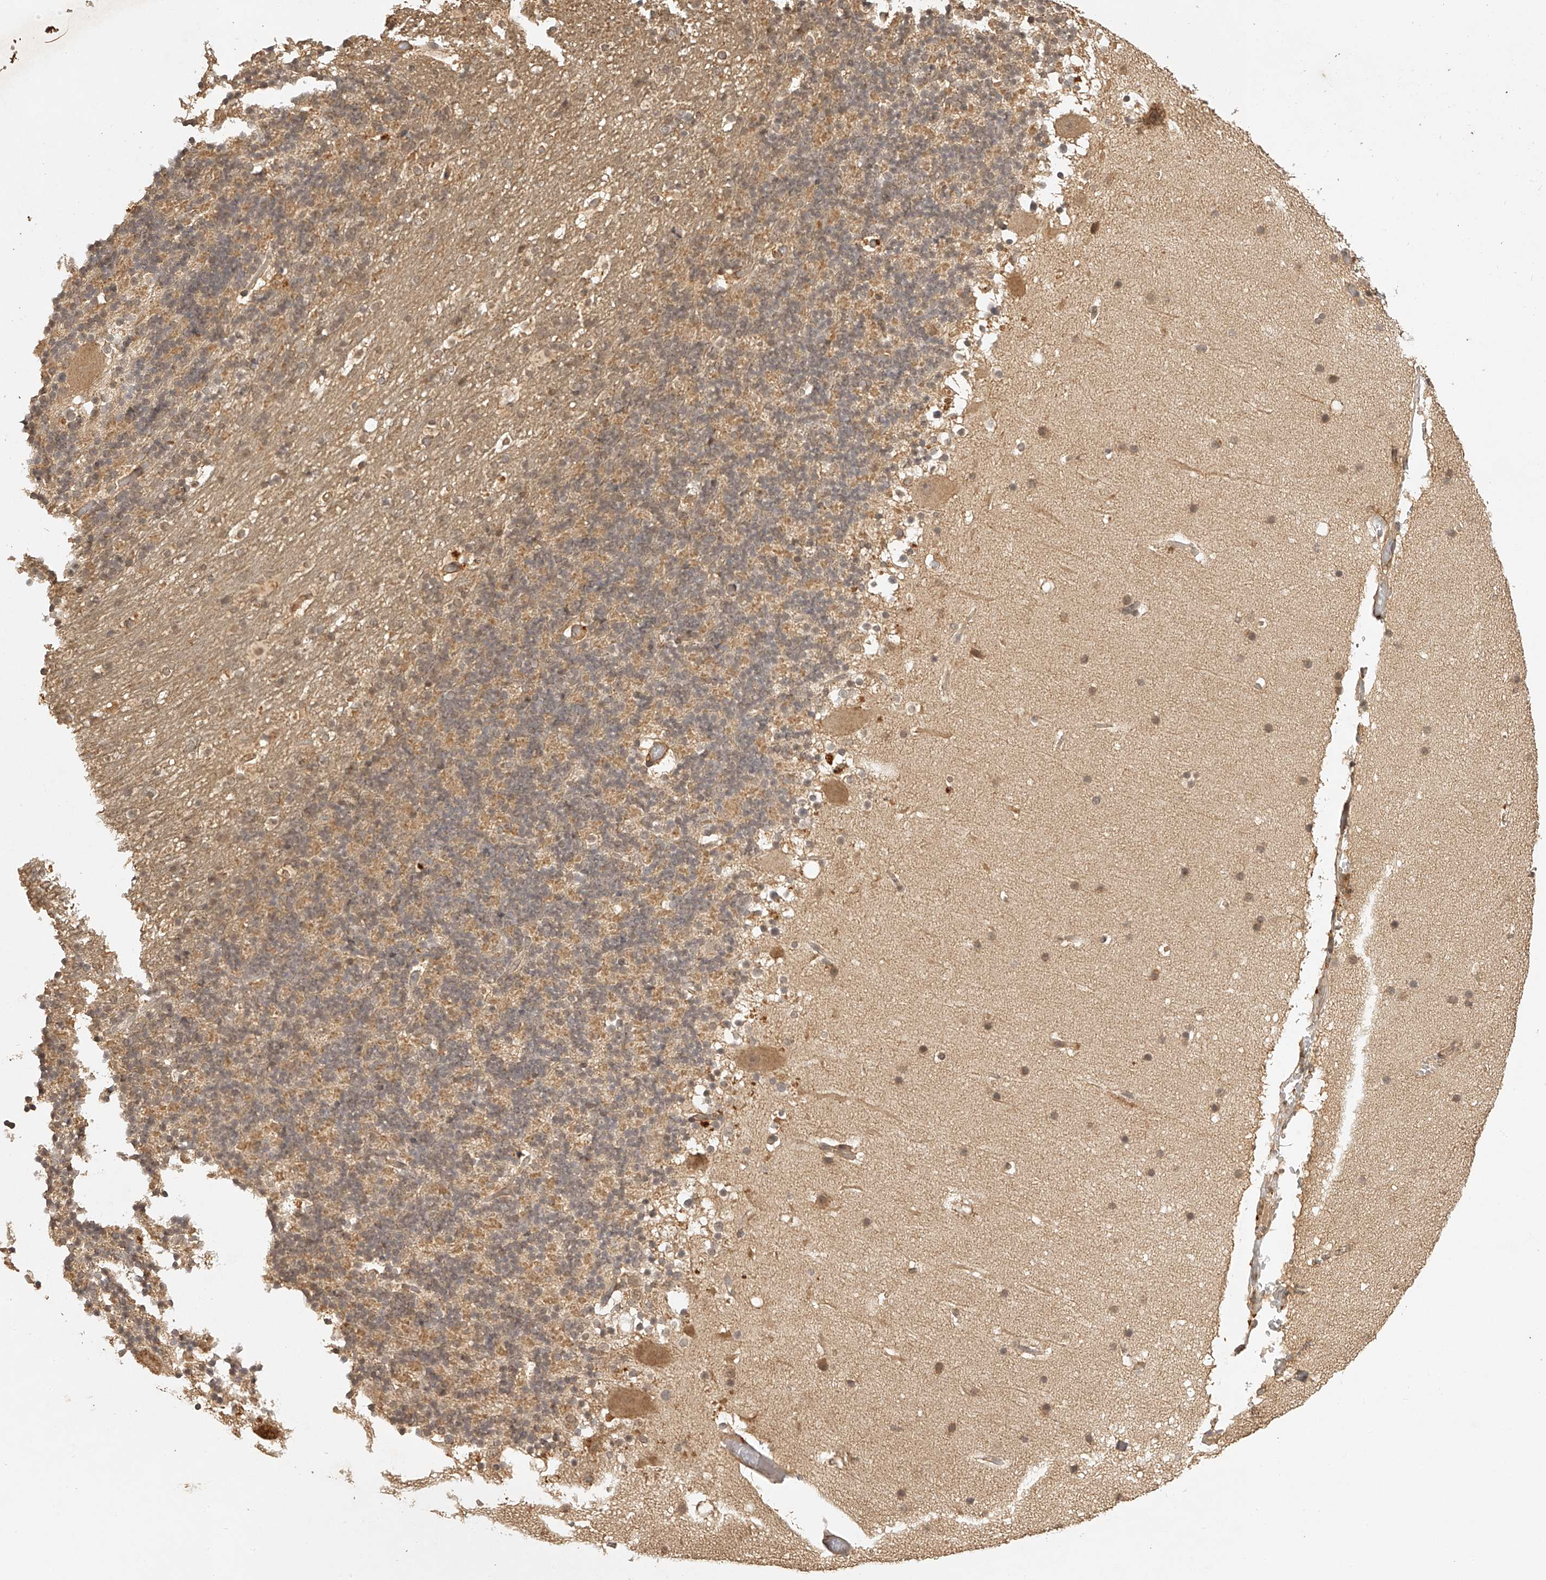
{"staining": {"intensity": "moderate", "quantity": ">75%", "location": "cytoplasmic/membranous"}, "tissue": "cerebellum", "cell_type": "Cells in granular layer", "image_type": "normal", "snomed": [{"axis": "morphology", "description": "Normal tissue, NOS"}, {"axis": "topography", "description": "Cerebellum"}], "caption": "Immunohistochemistry histopathology image of benign cerebellum: cerebellum stained using IHC reveals medium levels of moderate protein expression localized specifically in the cytoplasmic/membranous of cells in granular layer, appearing as a cytoplasmic/membranous brown color.", "gene": "BCL2L11", "patient": {"sex": "male", "age": 57}}